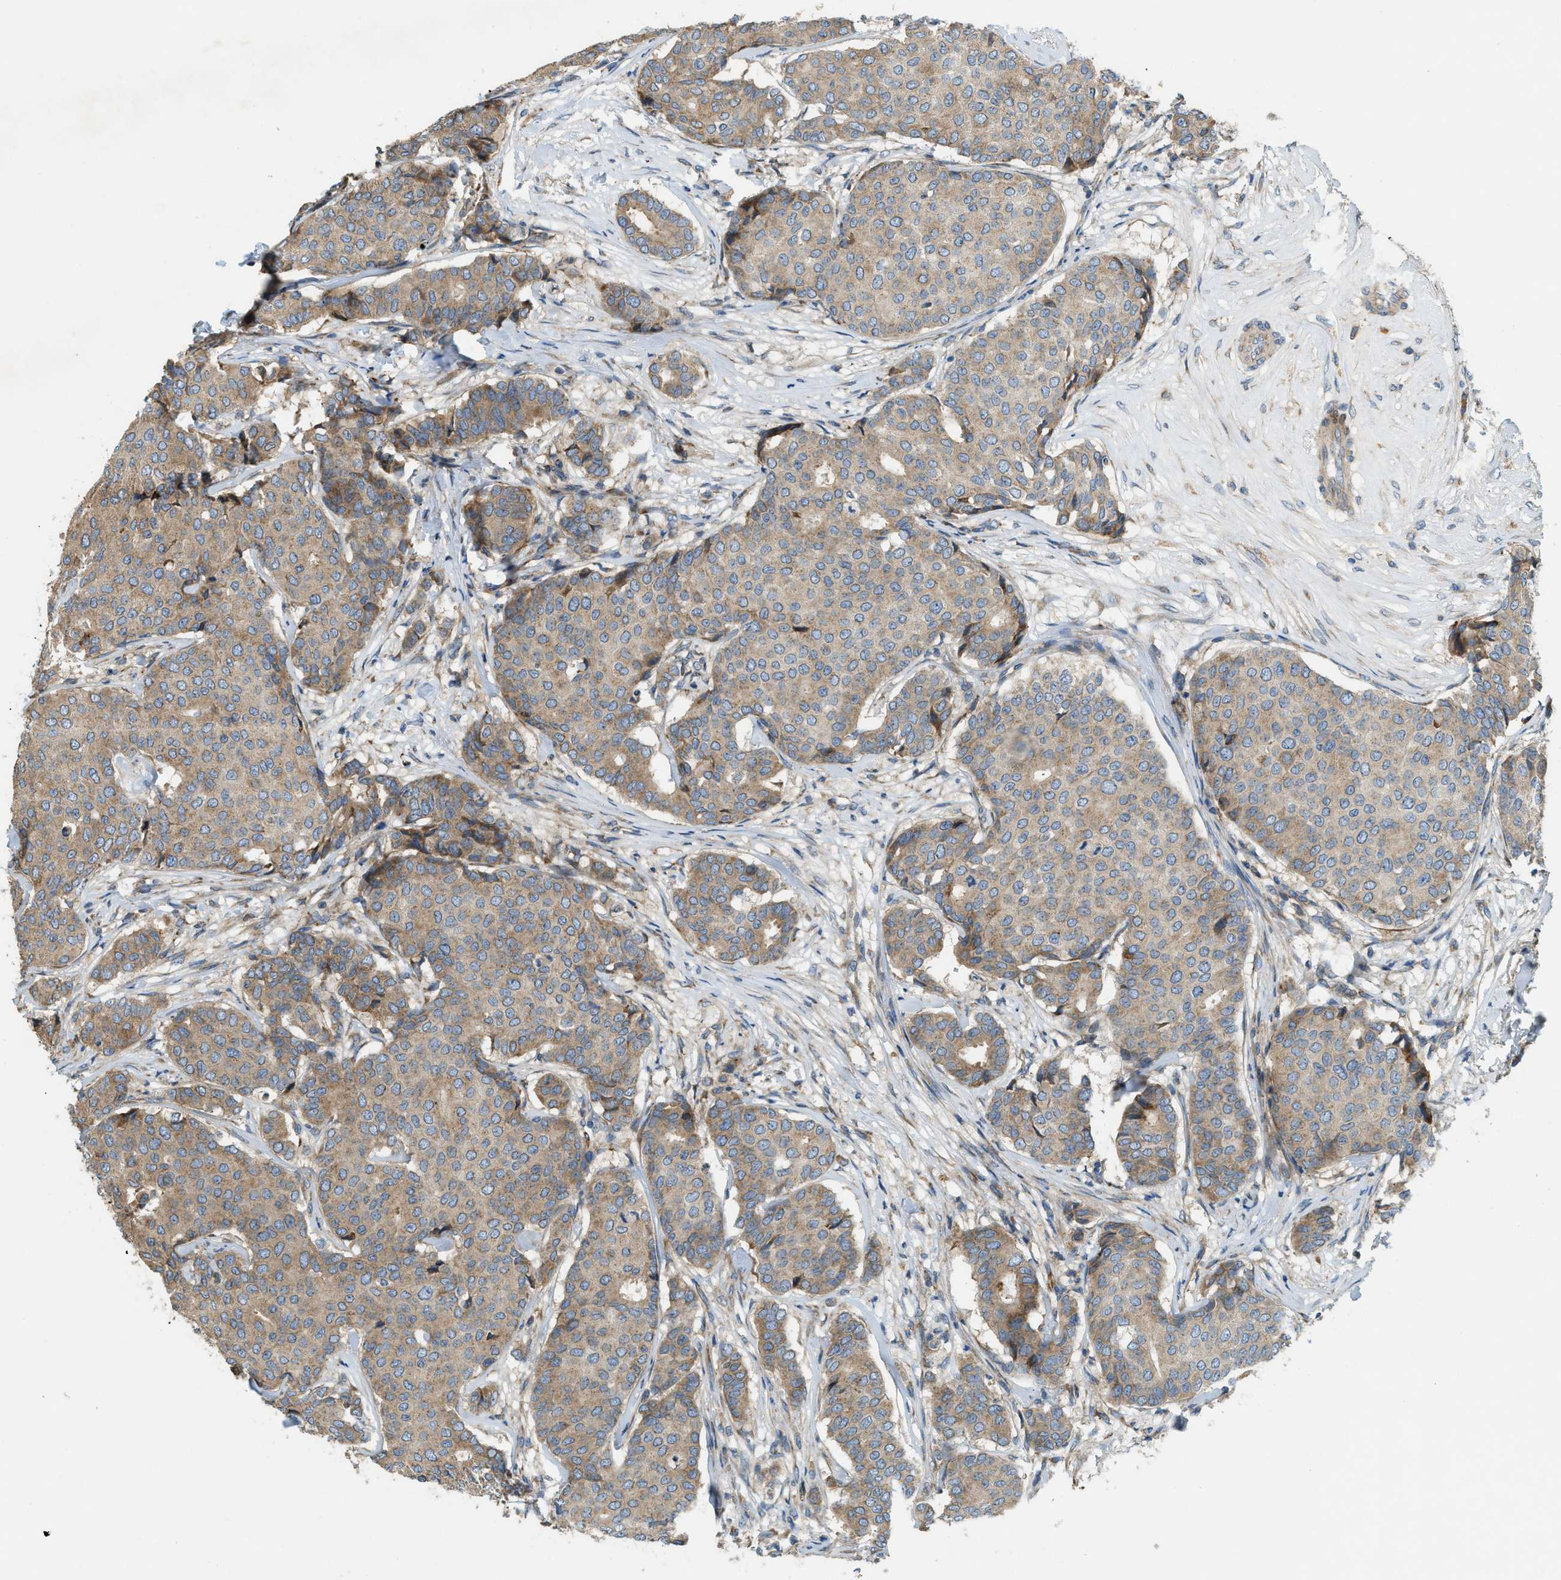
{"staining": {"intensity": "moderate", "quantity": ">75%", "location": "cytoplasmic/membranous"}, "tissue": "breast cancer", "cell_type": "Tumor cells", "image_type": "cancer", "snomed": [{"axis": "morphology", "description": "Duct carcinoma"}, {"axis": "topography", "description": "Breast"}], "caption": "Tumor cells display medium levels of moderate cytoplasmic/membranous staining in about >75% of cells in human breast cancer (infiltrating ductal carcinoma).", "gene": "TMEM68", "patient": {"sex": "female", "age": 75}}